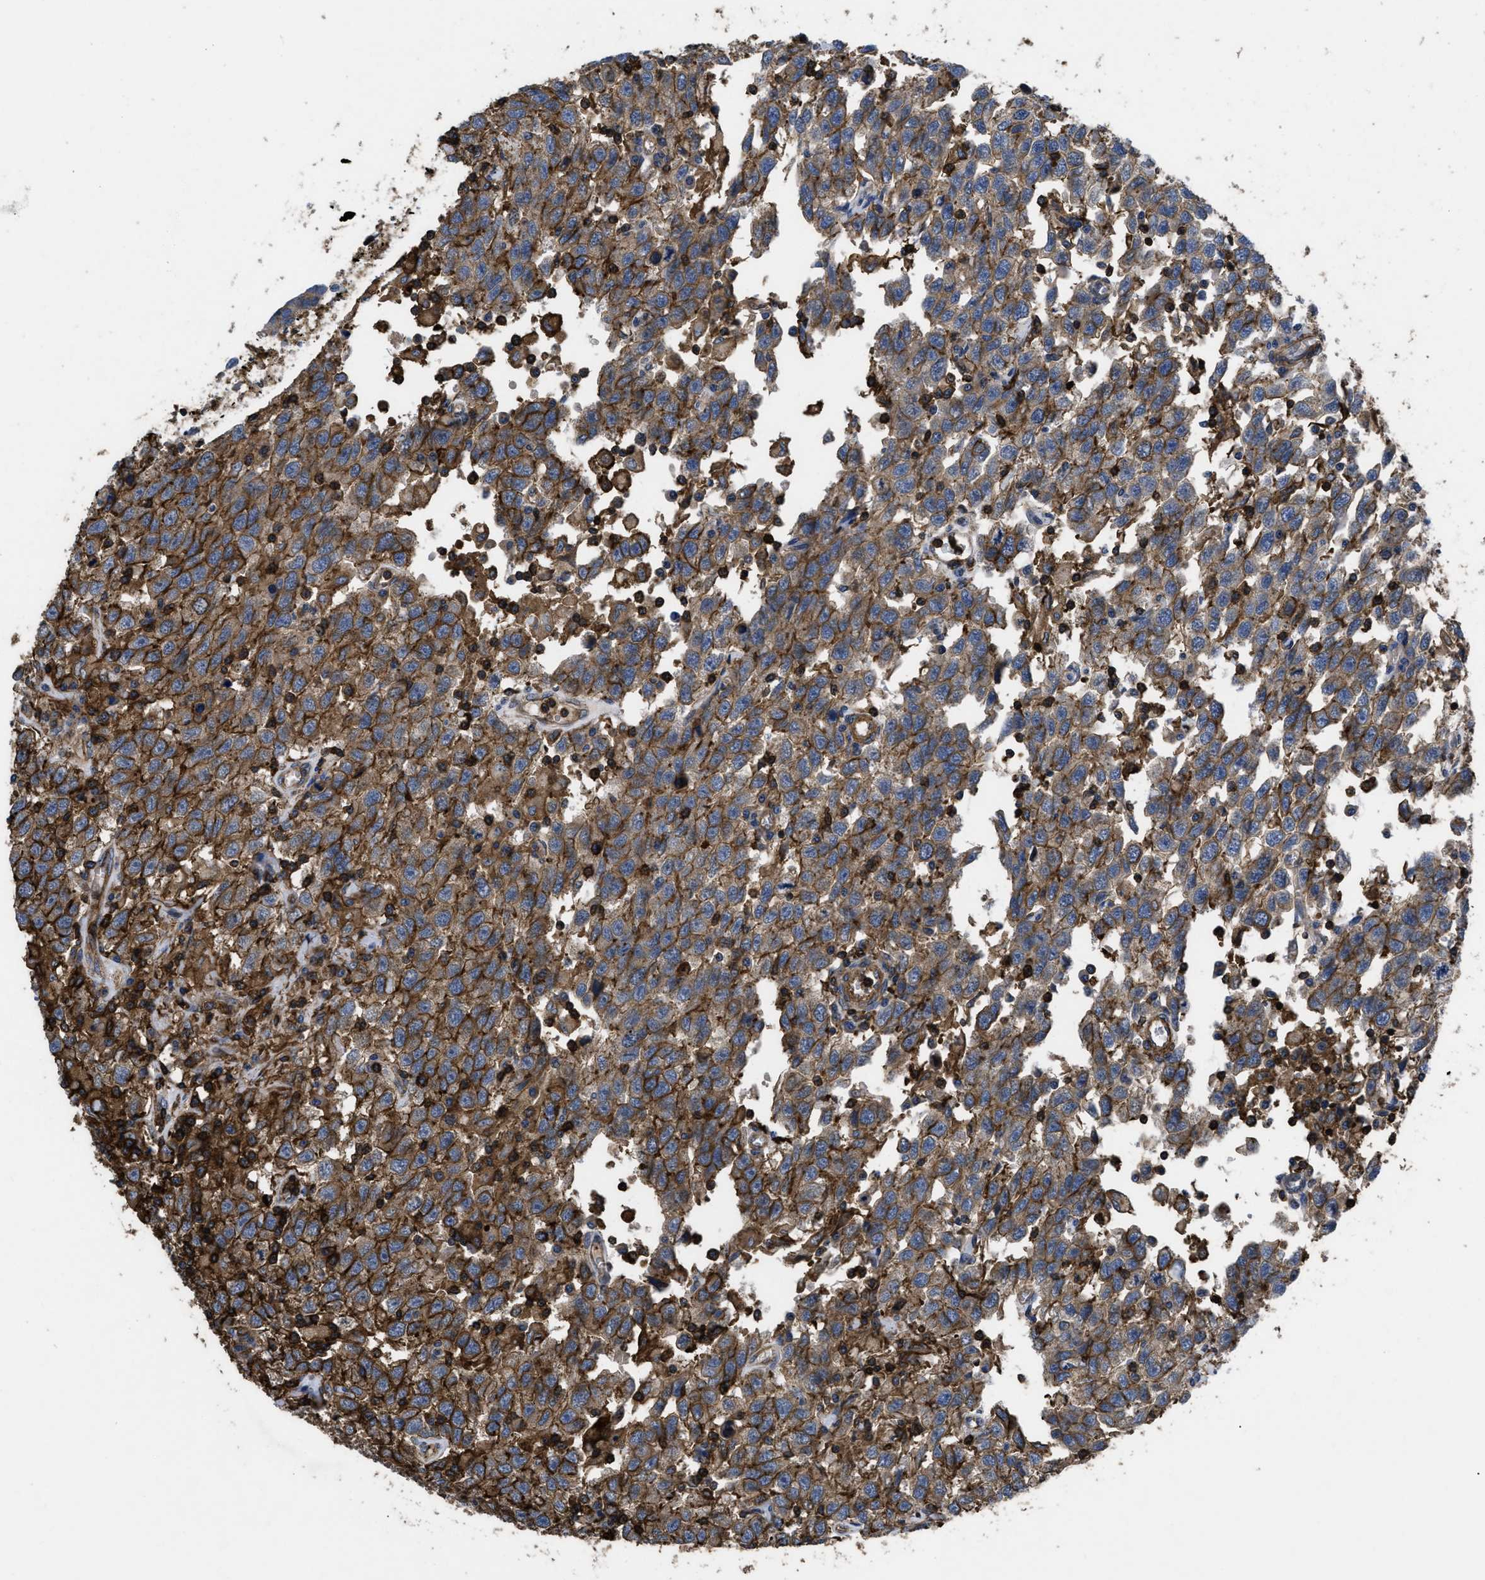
{"staining": {"intensity": "moderate", "quantity": ">75%", "location": "cytoplasmic/membranous"}, "tissue": "testis cancer", "cell_type": "Tumor cells", "image_type": "cancer", "snomed": [{"axis": "morphology", "description": "Seminoma, NOS"}, {"axis": "topography", "description": "Testis"}], "caption": "Protein staining of testis seminoma tissue demonstrates moderate cytoplasmic/membranous positivity in about >75% of tumor cells. Nuclei are stained in blue.", "gene": "SCUBE2", "patient": {"sex": "male", "age": 41}}